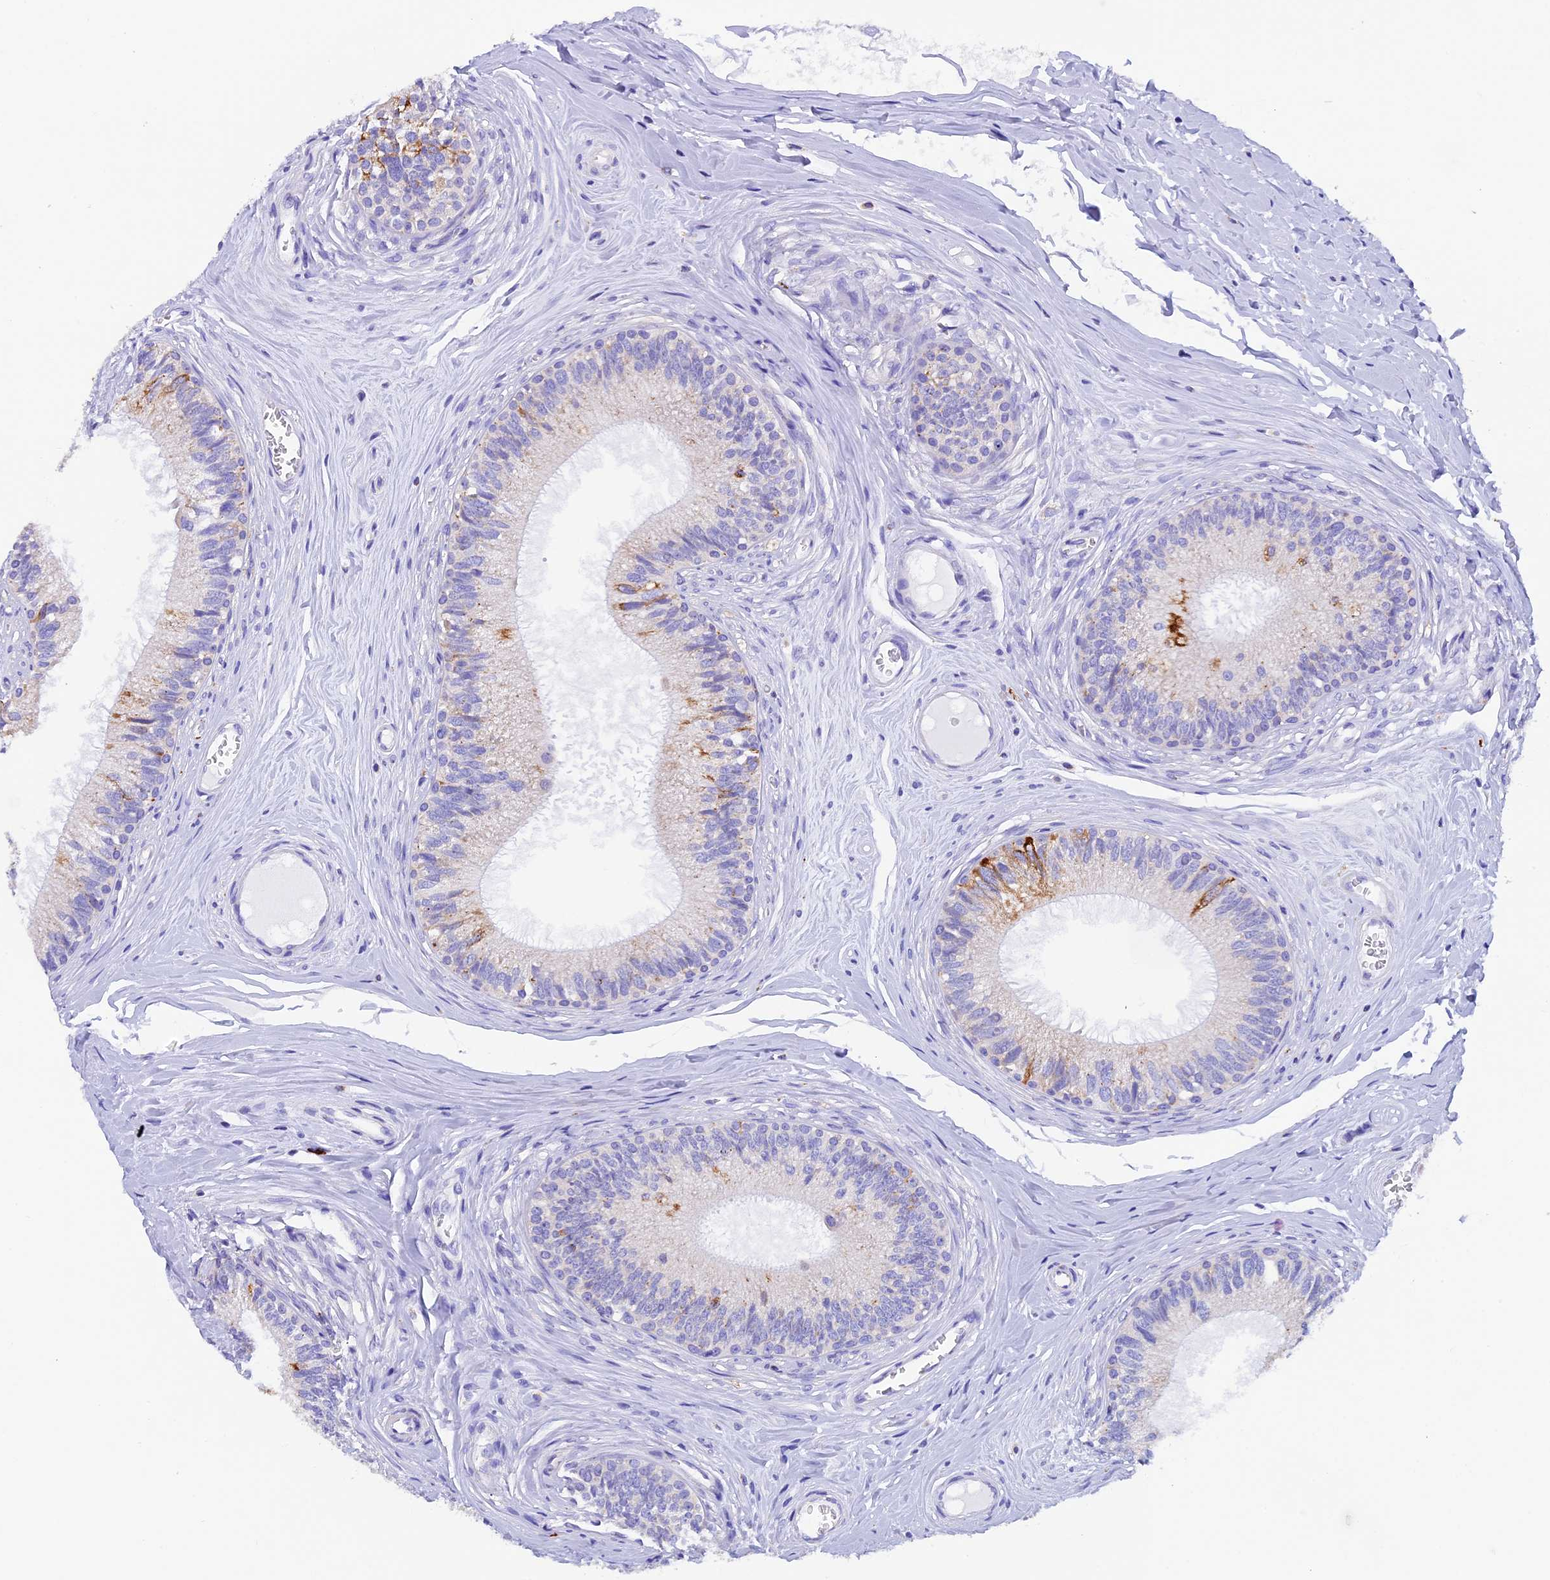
{"staining": {"intensity": "moderate", "quantity": "<25%", "location": "cytoplasmic/membranous"}, "tissue": "epididymis", "cell_type": "Glandular cells", "image_type": "normal", "snomed": [{"axis": "morphology", "description": "Normal tissue, NOS"}, {"axis": "topography", "description": "Epididymis"}], "caption": "Brown immunohistochemical staining in normal epididymis shows moderate cytoplasmic/membranous positivity in about <25% of glandular cells.", "gene": "SLC8B1", "patient": {"sex": "male", "age": 33}}